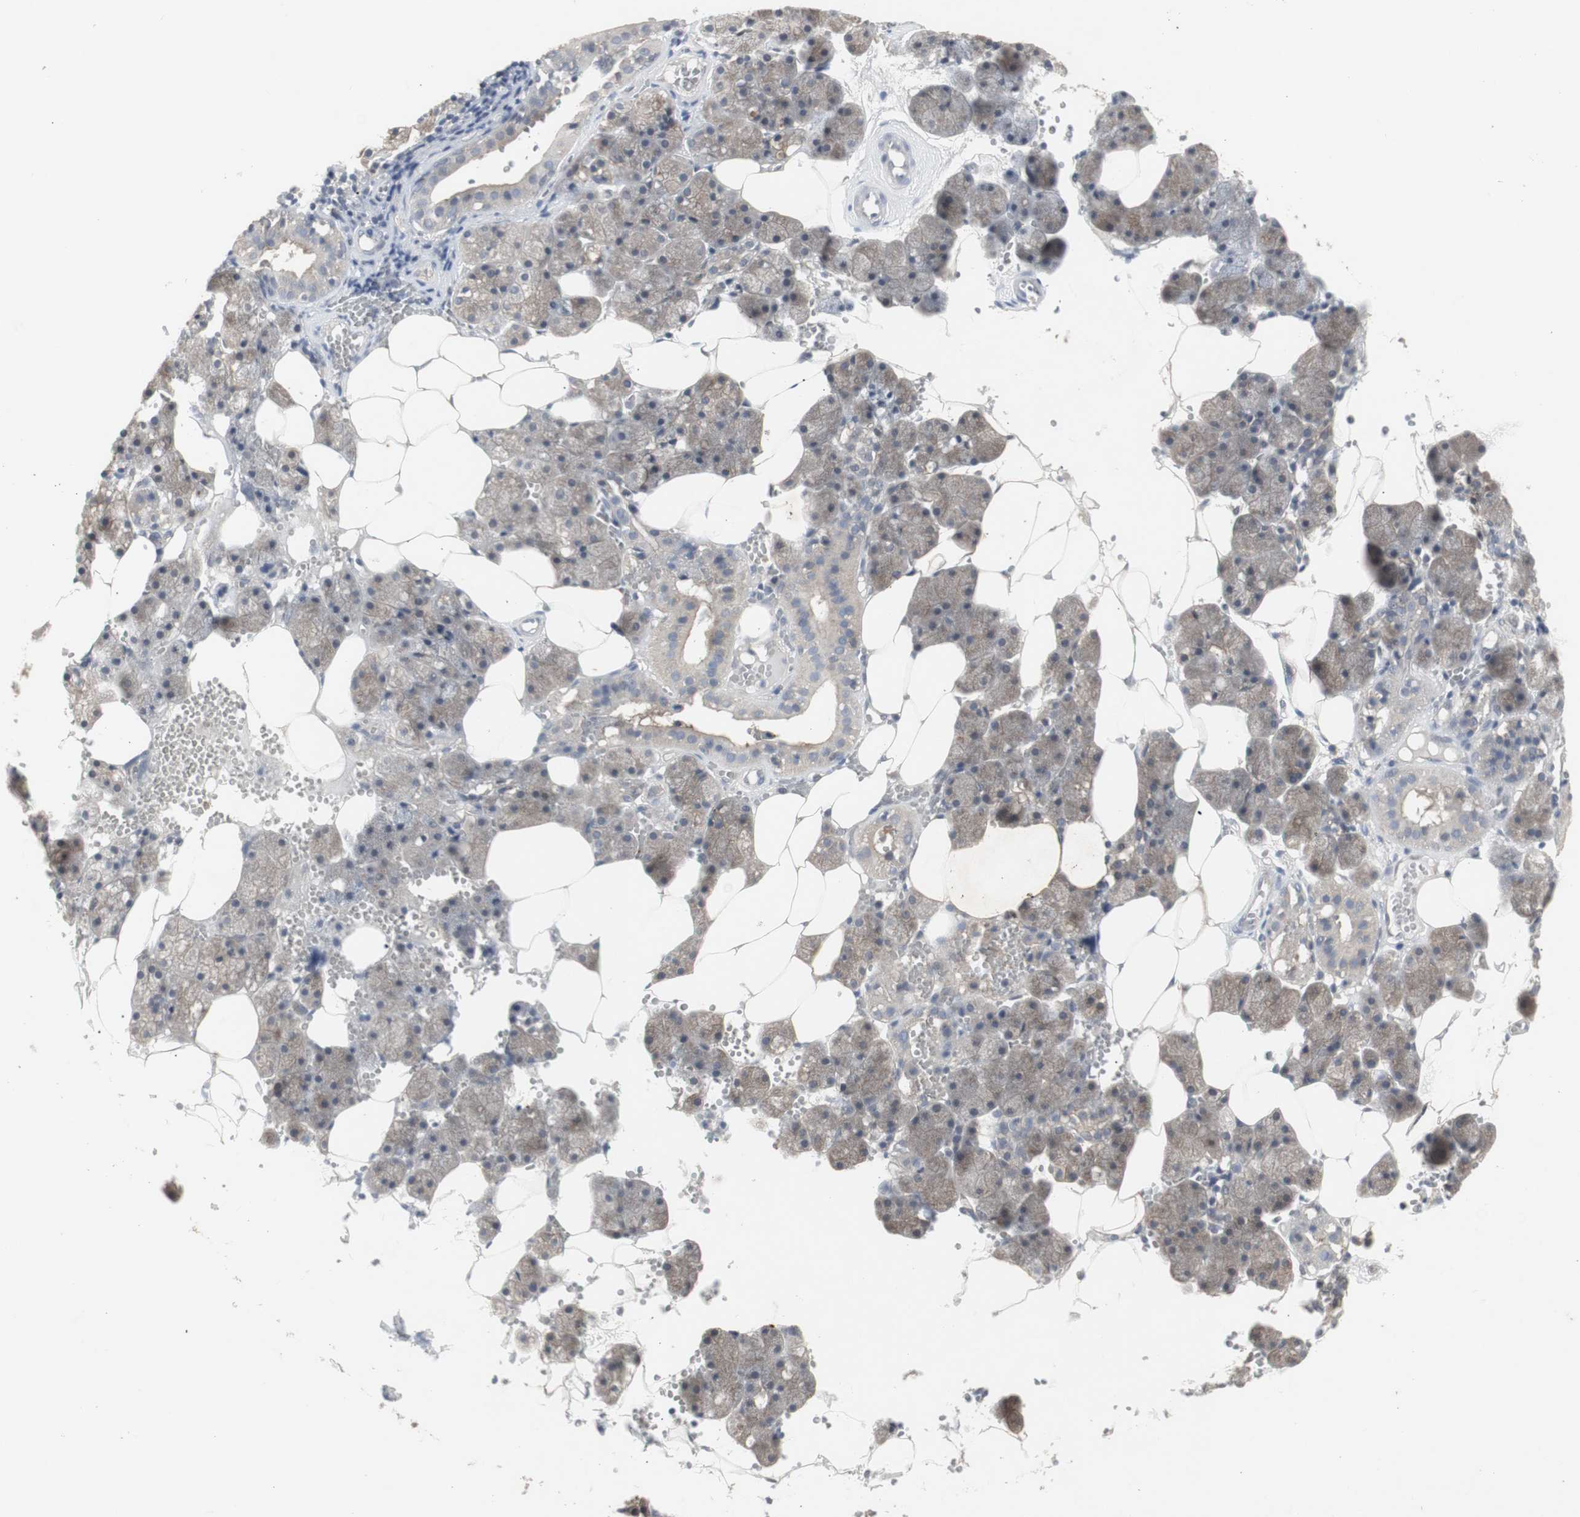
{"staining": {"intensity": "moderate", "quantity": ">75%", "location": "cytoplasmic/membranous"}, "tissue": "salivary gland", "cell_type": "Glandular cells", "image_type": "normal", "snomed": [{"axis": "morphology", "description": "Normal tissue, NOS"}, {"axis": "topography", "description": "Salivary gland"}], "caption": "This histopathology image reveals immunohistochemistry staining of benign human salivary gland, with medium moderate cytoplasmic/membranous expression in about >75% of glandular cells.", "gene": "CHURC1", "patient": {"sex": "male", "age": 62}}